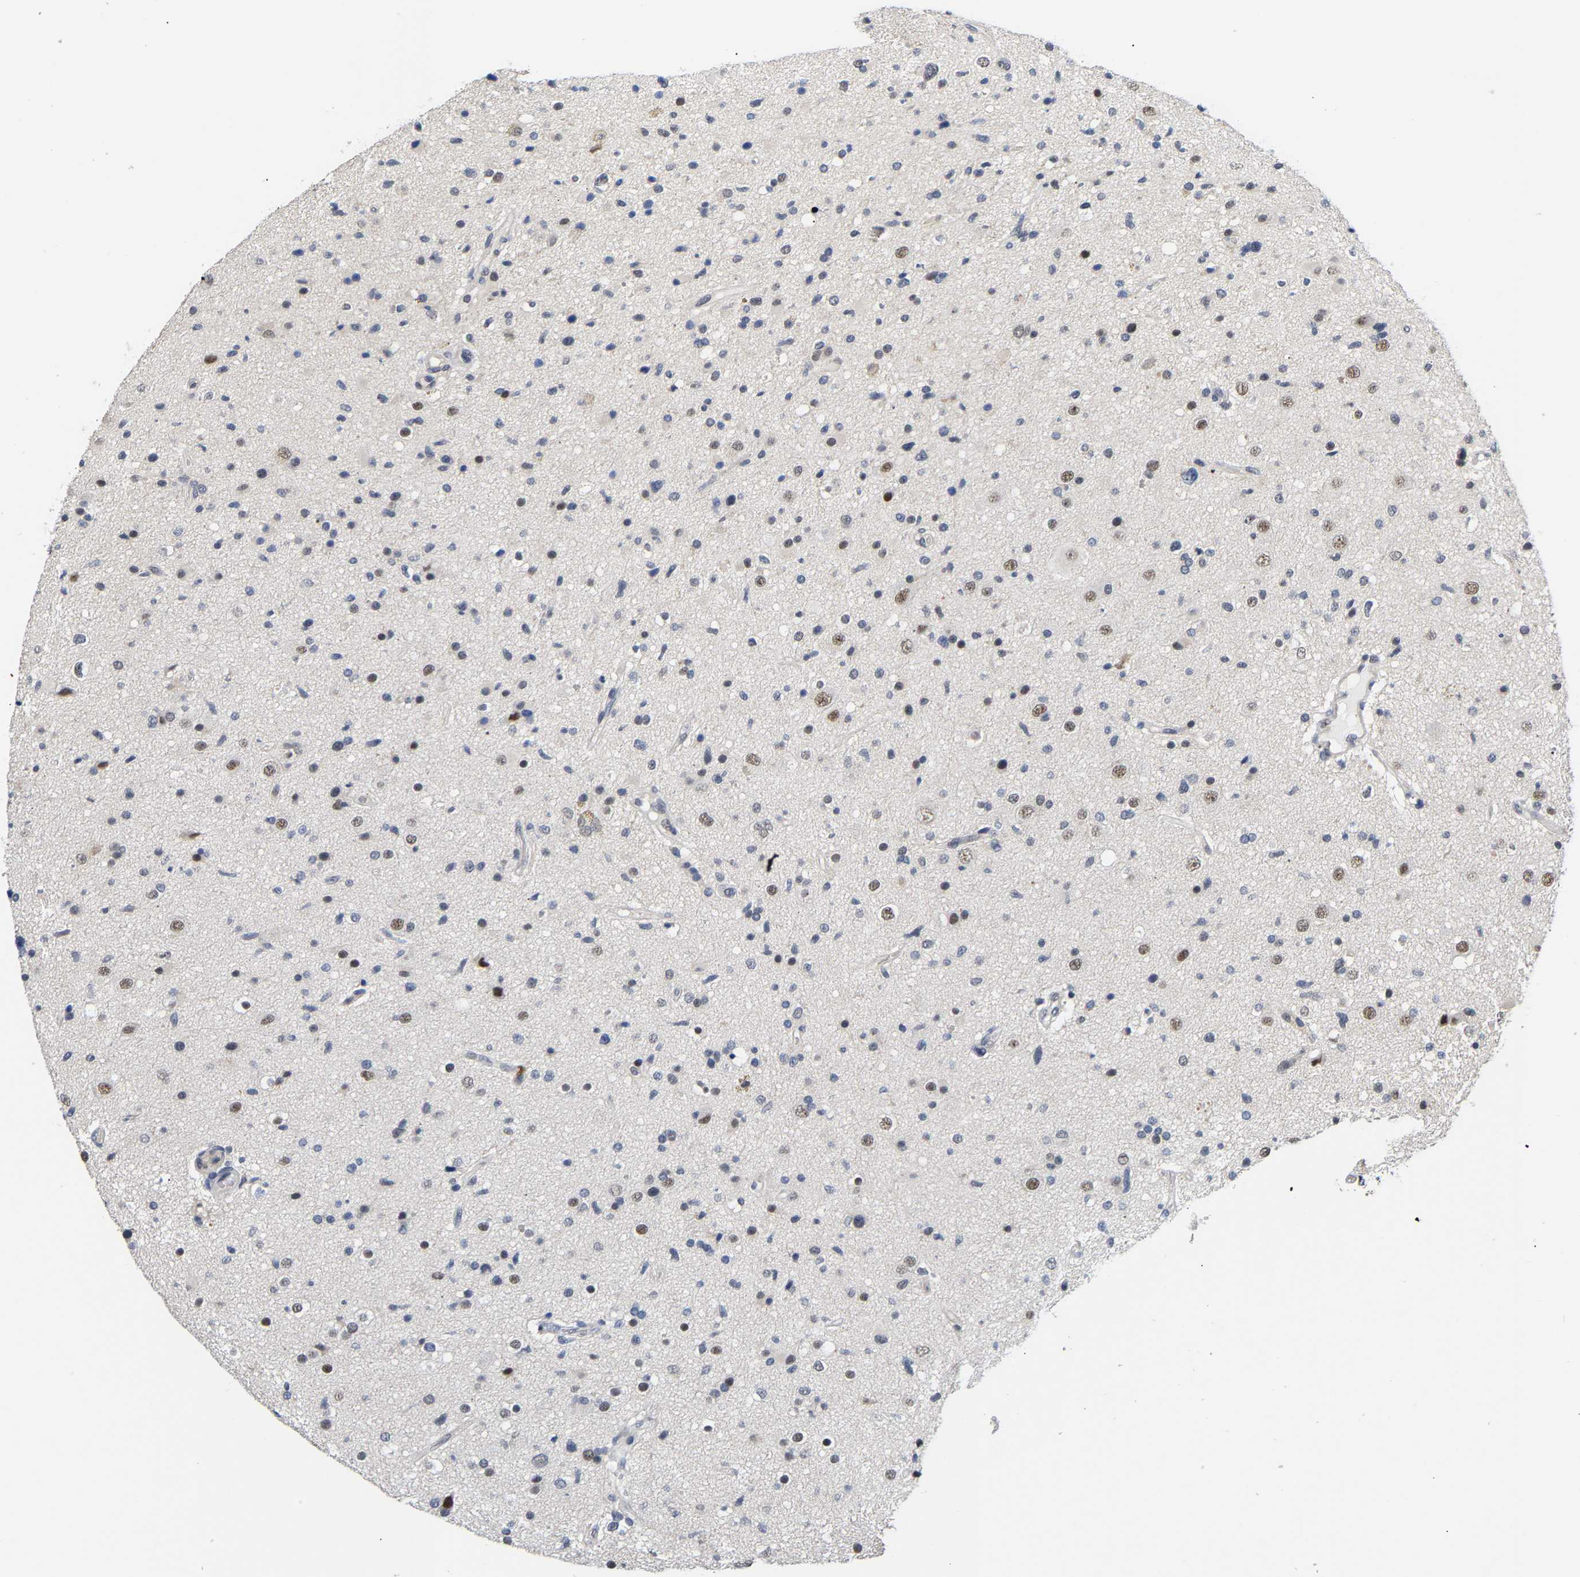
{"staining": {"intensity": "moderate", "quantity": "<25%", "location": "nuclear"}, "tissue": "glioma", "cell_type": "Tumor cells", "image_type": "cancer", "snomed": [{"axis": "morphology", "description": "Glioma, malignant, High grade"}, {"axis": "topography", "description": "Brain"}], "caption": "Brown immunohistochemical staining in malignant high-grade glioma demonstrates moderate nuclear expression in approximately <25% of tumor cells.", "gene": "TDRD7", "patient": {"sex": "male", "age": 33}}